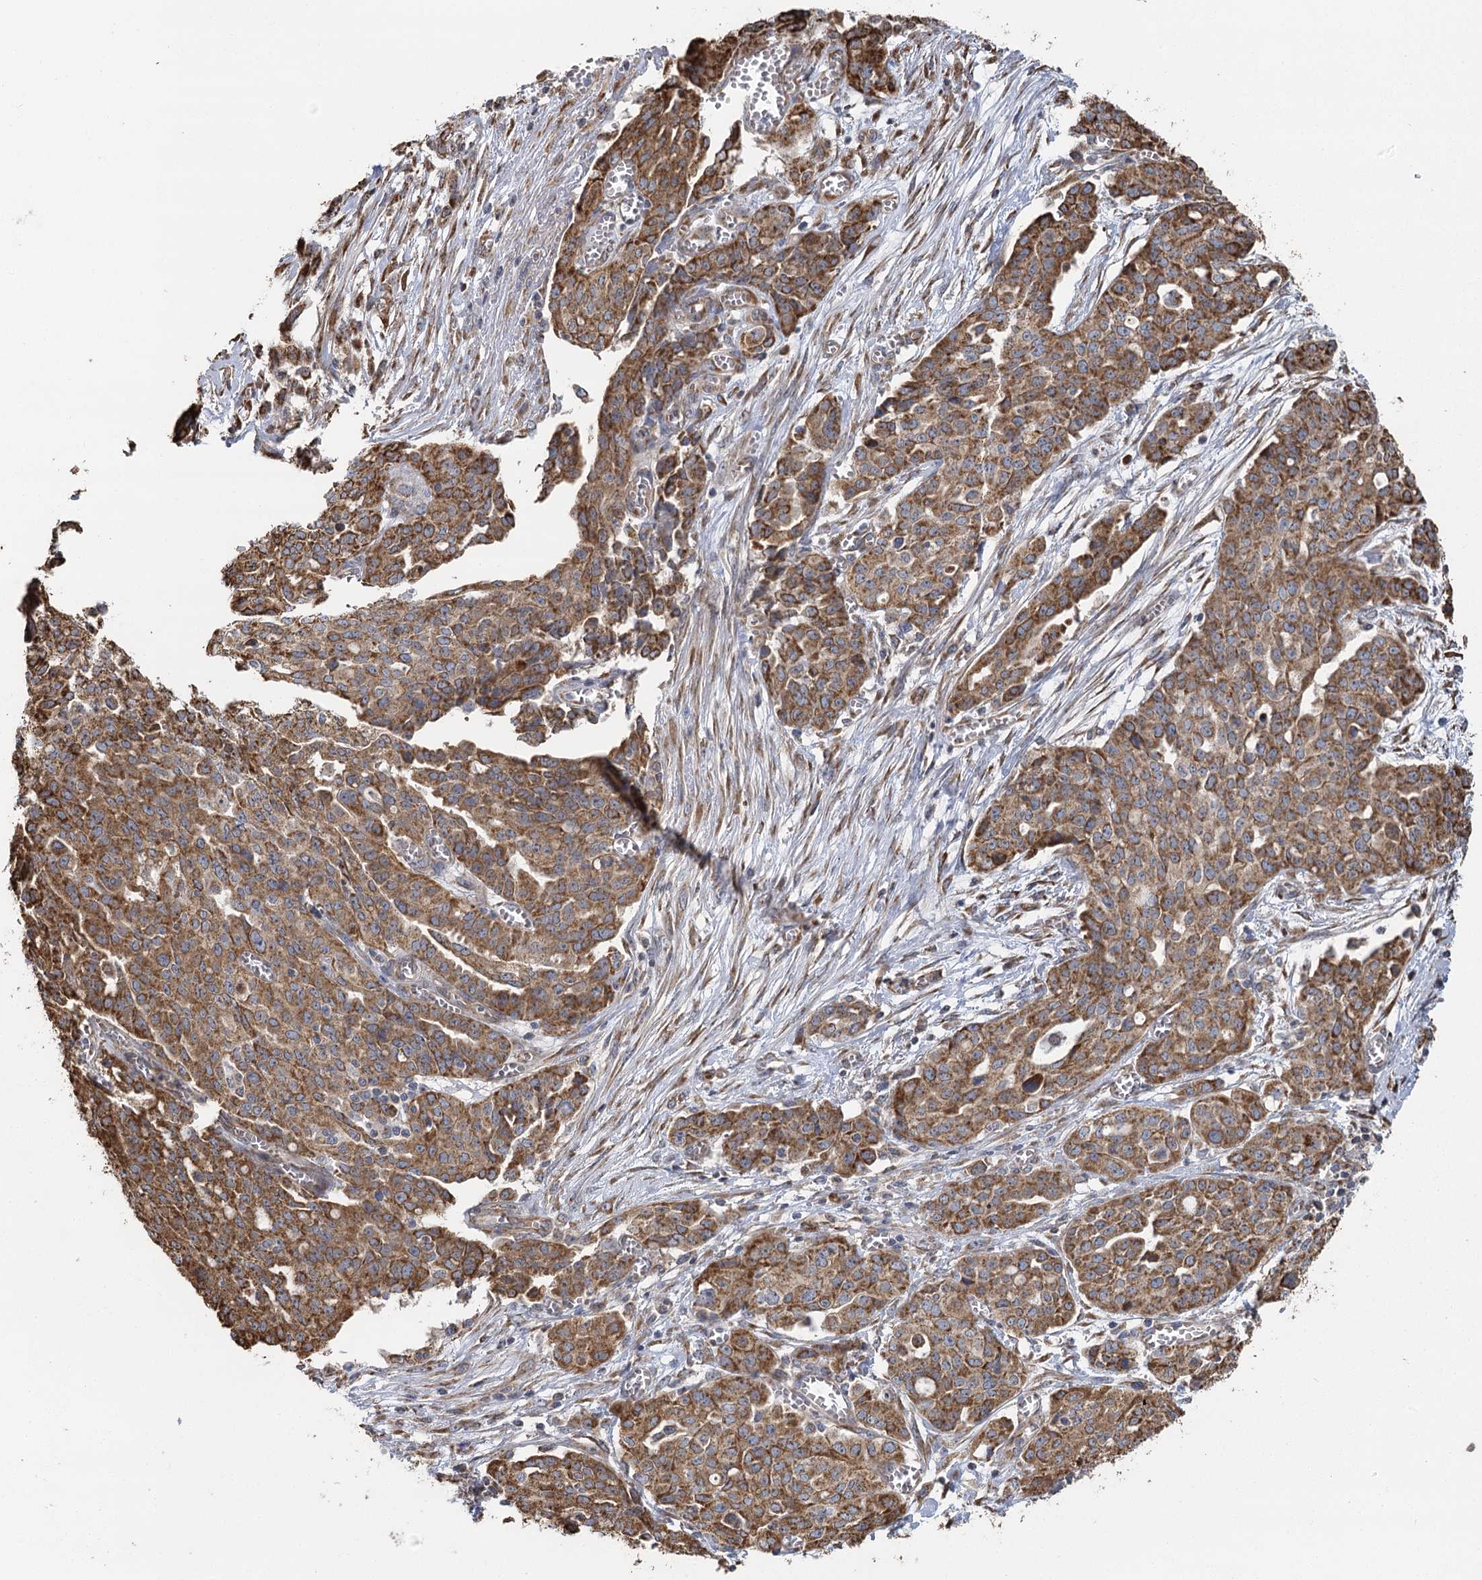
{"staining": {"intensity": "moderate", "quantity": ">75%", "location": "cytoplasmic/membranous"}, "tissue": "ovarian cancer", "cell_type": "Tumor cells", "image_type": "cancer", "snomed": [{"axis": "morphology", "description": "Cystadenocarcinoma, serous, NOS"}, {"axis": "topography", "description": "Soft tissue"}, {"axis": "topography", "description": "Ovary"}], "caption": "The image shows staining of serous cystadenocarcinoma (ovarian), revealing moderate cytoplasmic/membranous protein positivity (brown color) within tumor cells.", "gene": "IL11RA", "patient": {"sex": "female", "age": 57}}